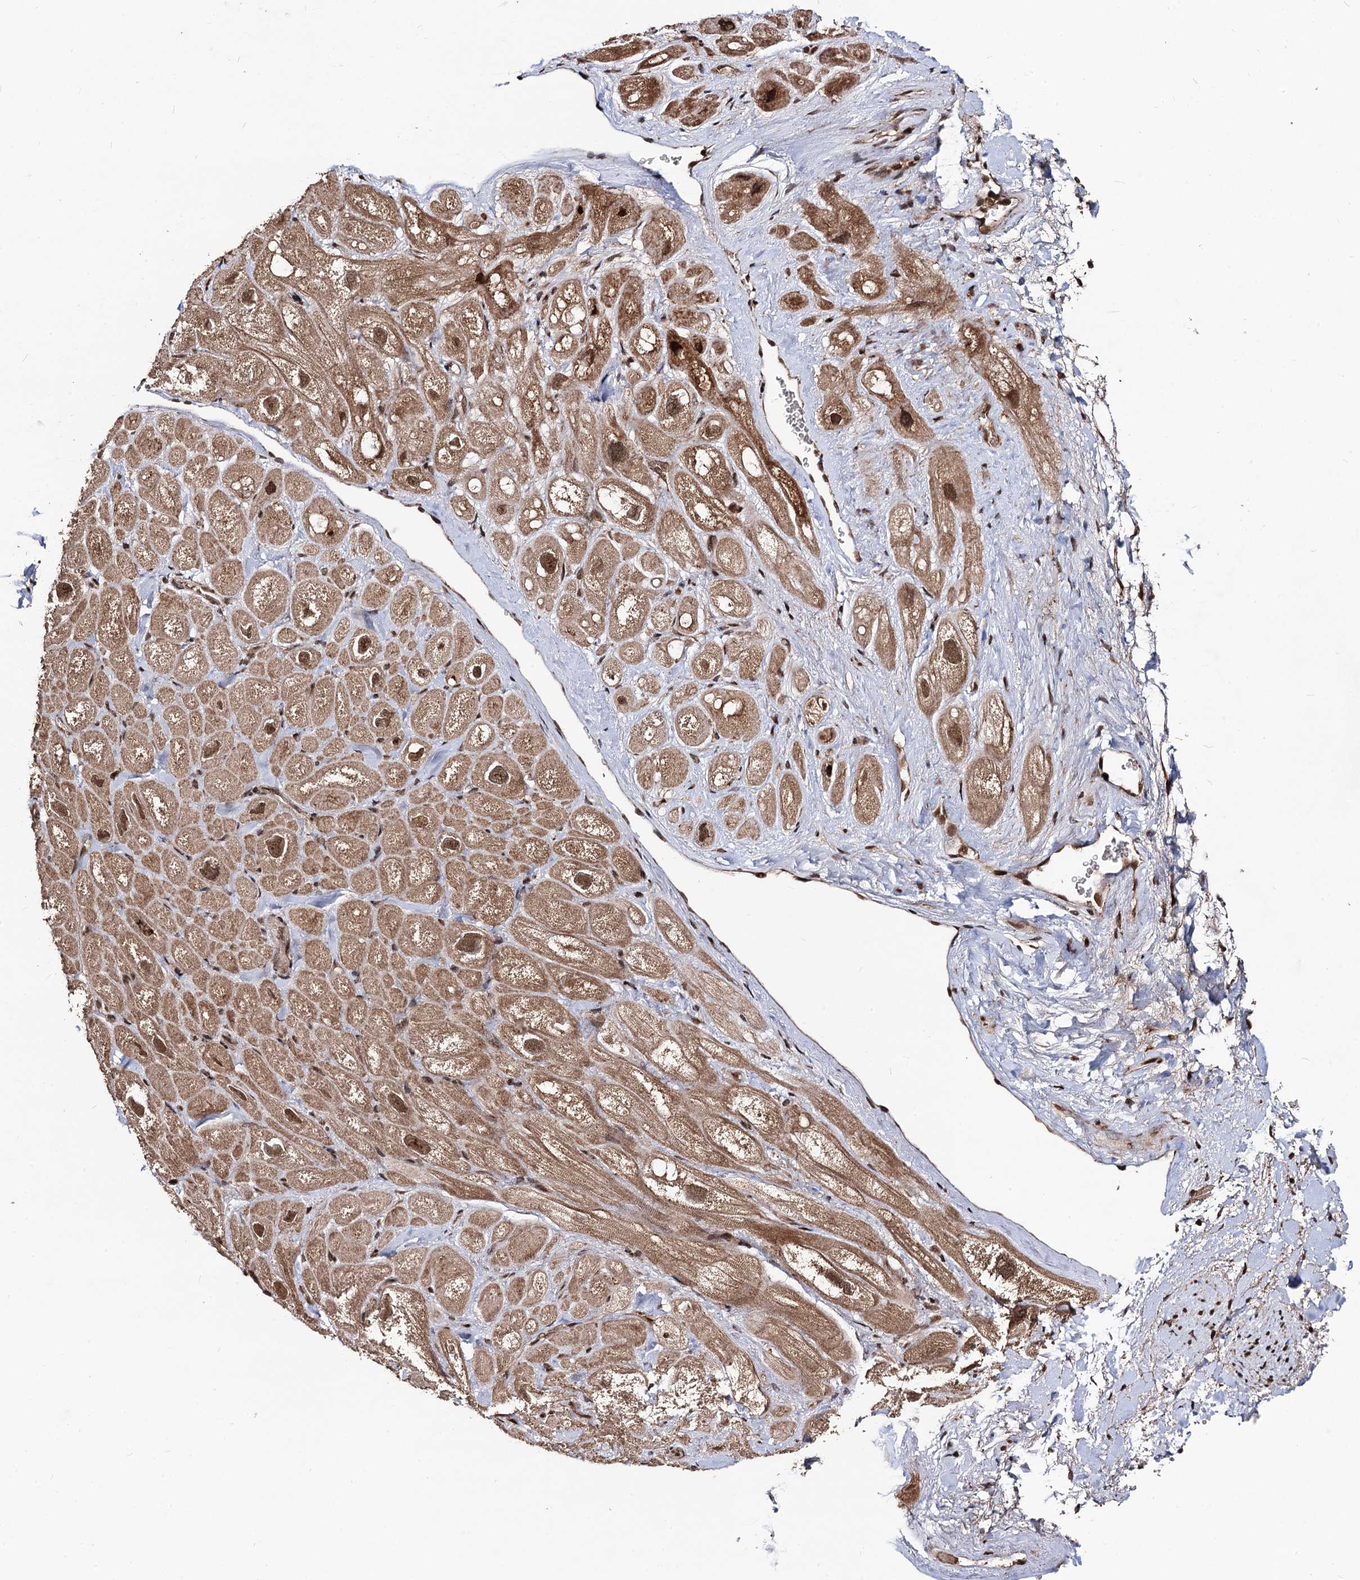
{"staining": {"intensity": "moderate", "quantity": ">75%", "location": "cytoplasmic/membranous,nuclear"}, "tissue": "heart muscle", "cell_type": "Cardiomyocytes", "image_type": "normal", "snomed": [{"axis": "morphology", "description": "Normal tissue, NOS"}, {"axis": "topography", "description": "Heart"}], "caption": "DAB immunohistochemical staining of unremarkable human heart muscle shows moderate cytoplasmic/membranous,nuclear protein staining in approximately >75% of cardiomyocytes. Using DAB (3,3'-diaminobenzidine) (brown) and hematoxylin (blue) stains, captured at high magnification using brightfield microscopy.", "gene": "SFSWAP", "patient": {"sex": "male", "age": 49}}